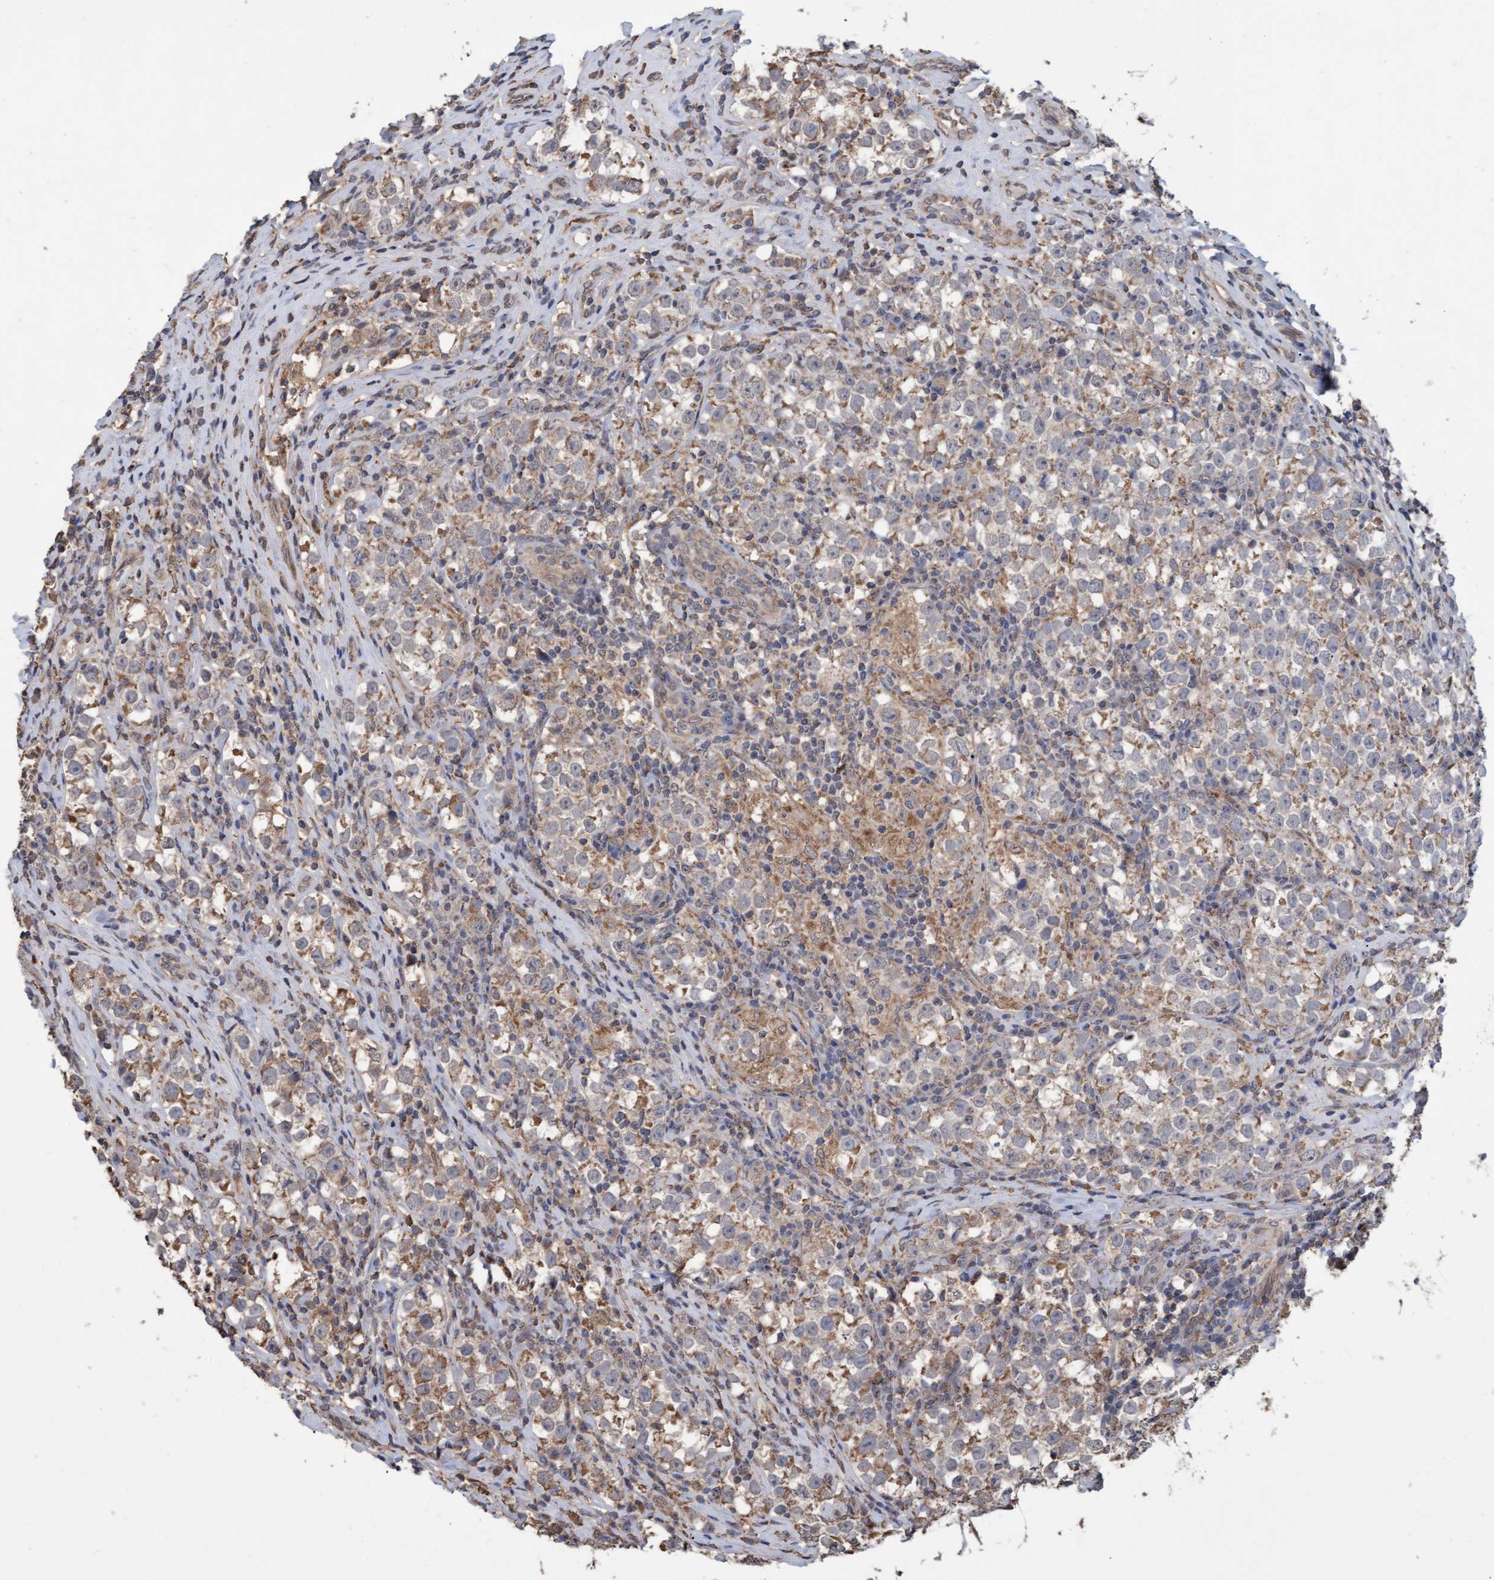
{"staining": {"intensity": "weak", "quantity": ">75%", "location": "cytoplasmic/membranous"}, "tissue": "testis cancer", "cell_type": "Tumor cells", "image_type": "cancer", "snomed": [{"axis": "morphology", "description": "Normal tissue, NOS"}, {"axis": "morphology", "description": "Seminoma, NOS"}, {"axis": "topography", "description": "Testis"}], "caption": "A brown stain highlights weak cytoplasmic/membranous staining of a protein in human testis seminoma tumor cells.", "gene": "MGLL", "patient": {"sex": "male", "age": 43}}